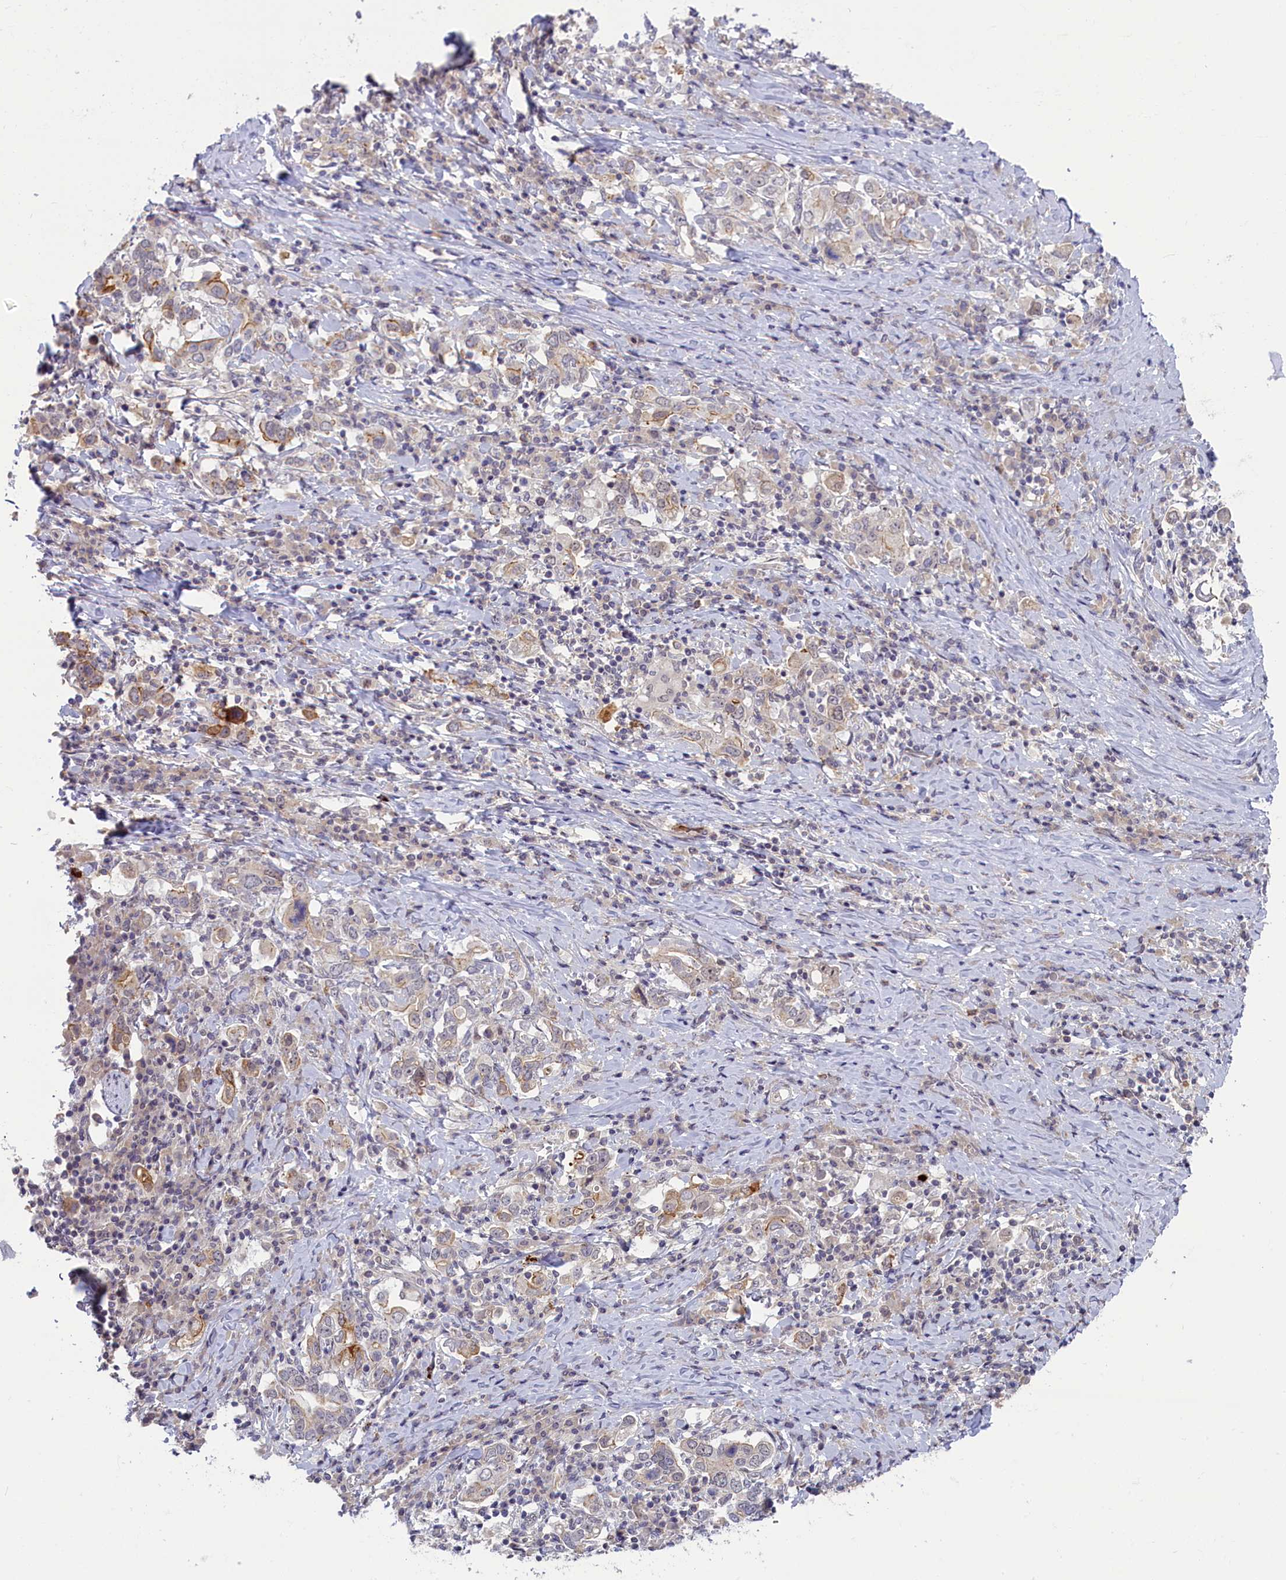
{"staining": {"intensity": "strong", "quantity": "<25%", "location": "cytoplasmic/membranous"}, "tissue": "stomach cancer", "cell_type": "Tumor cells", "image_type": "cancer", "snomed": [{"axis": "morphology", "description": "Adenocarcinoma, NOS"}, {"axis": "topography", "description": "Stomach, upper"}, {"axis": "topography", "description": "Stomach"}], "caption": "Protein staining reveals strong cytoplasmic/membranous positivity in about <25% of tumor cells in stomach cancer (adenocarcinoma).", "gene": "CCL23", "patient": {"sex": "male", "age": 62}}